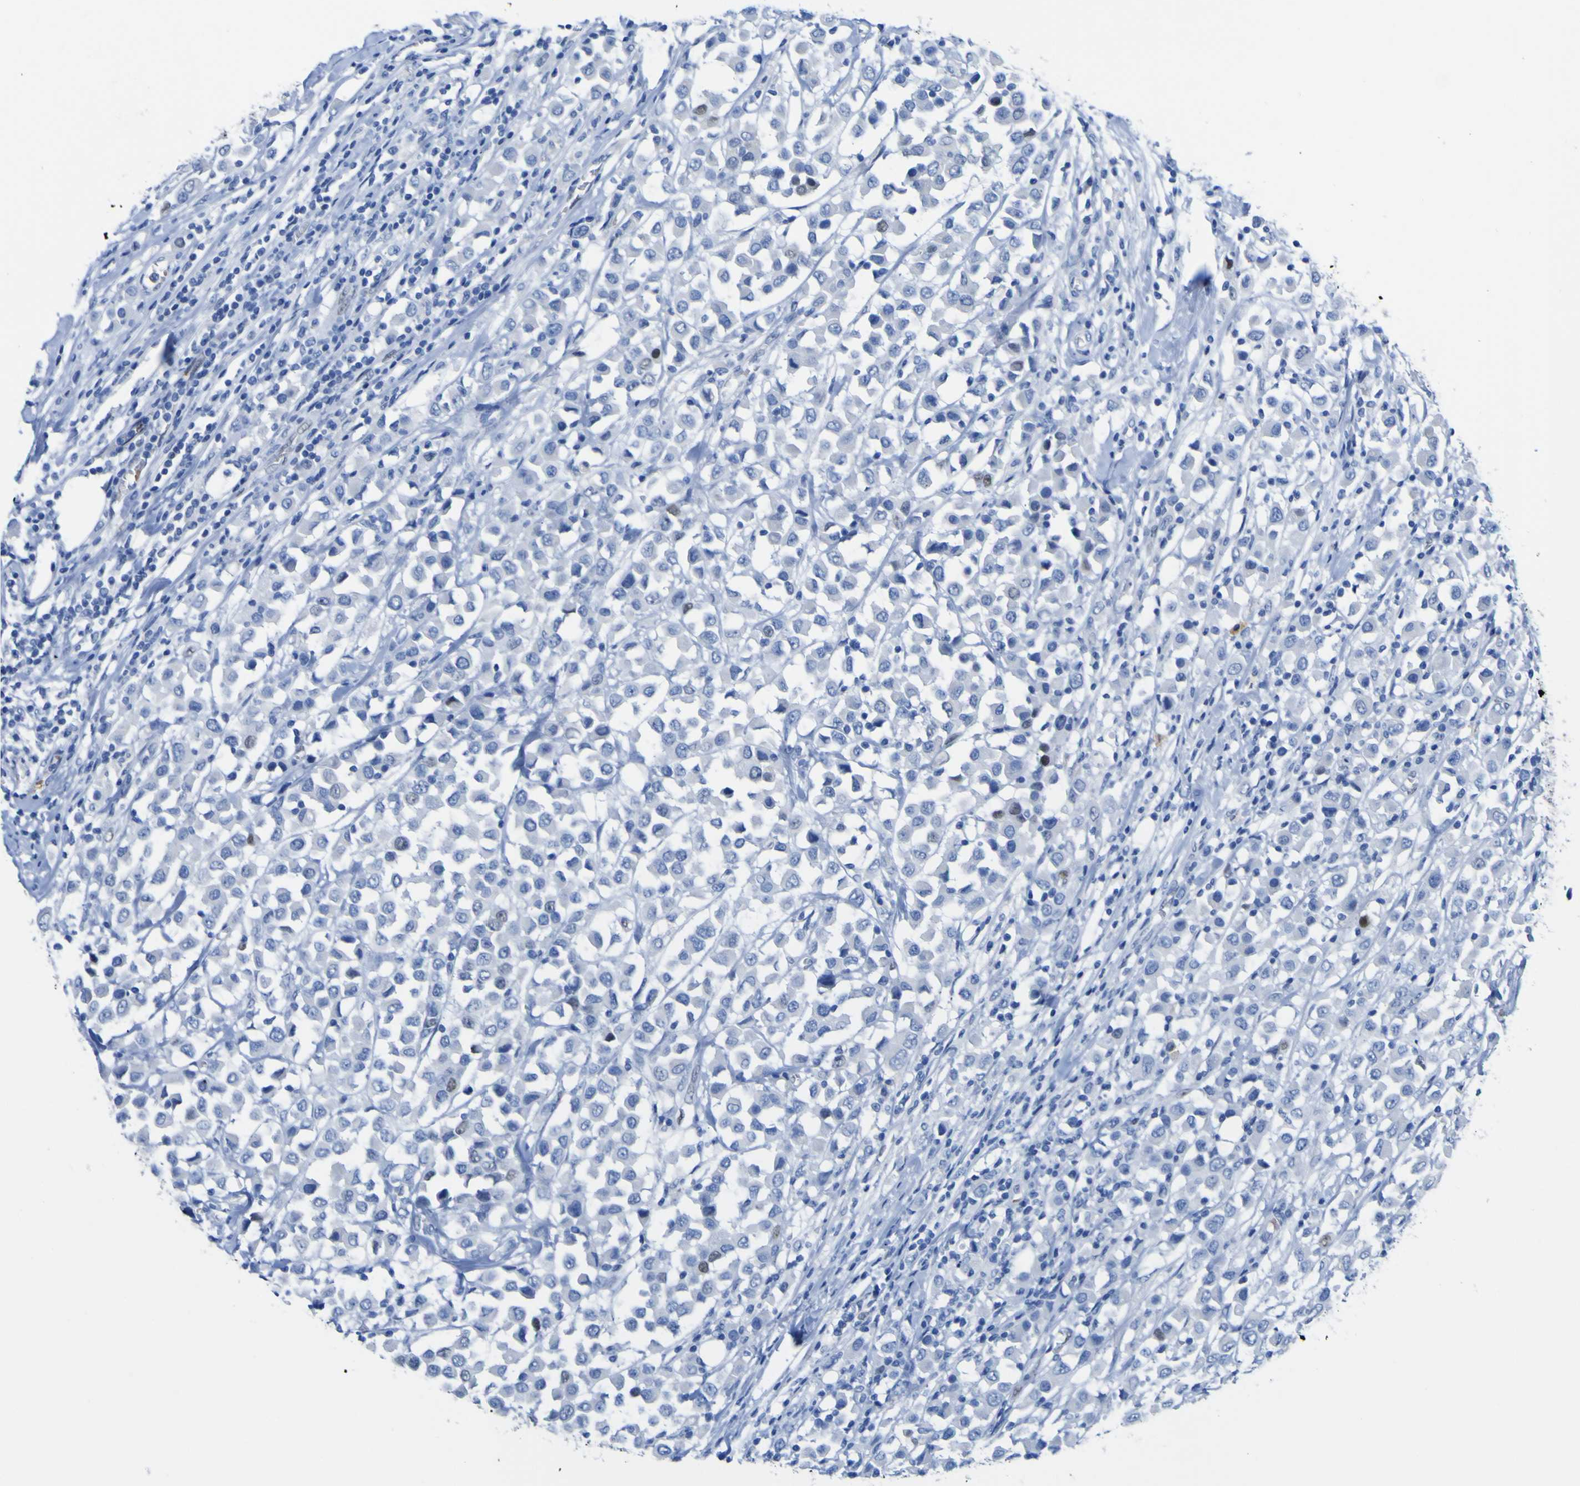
{"staining": {"intensity": "negative", "quantity": "none", "location": "none"}, "tissue": "breast cancer", "cell_type": "Tumor cells", "image_type": "cancer", "snomed": [{"axis": "morphology", "description": "Duct carcinoma"}, {"axis": "topography", "description": "Breast"}], "caption": "A high-resolution photomicrograph shows immunohistochemistry (IHC) staining of breast infiltrating ductal carcinoma, which demonstrates no significant expression in tumor cells. Nuclei are stained in blue.", "gene": "DACH1", "patient": {"sex": "female", "age": 61}}